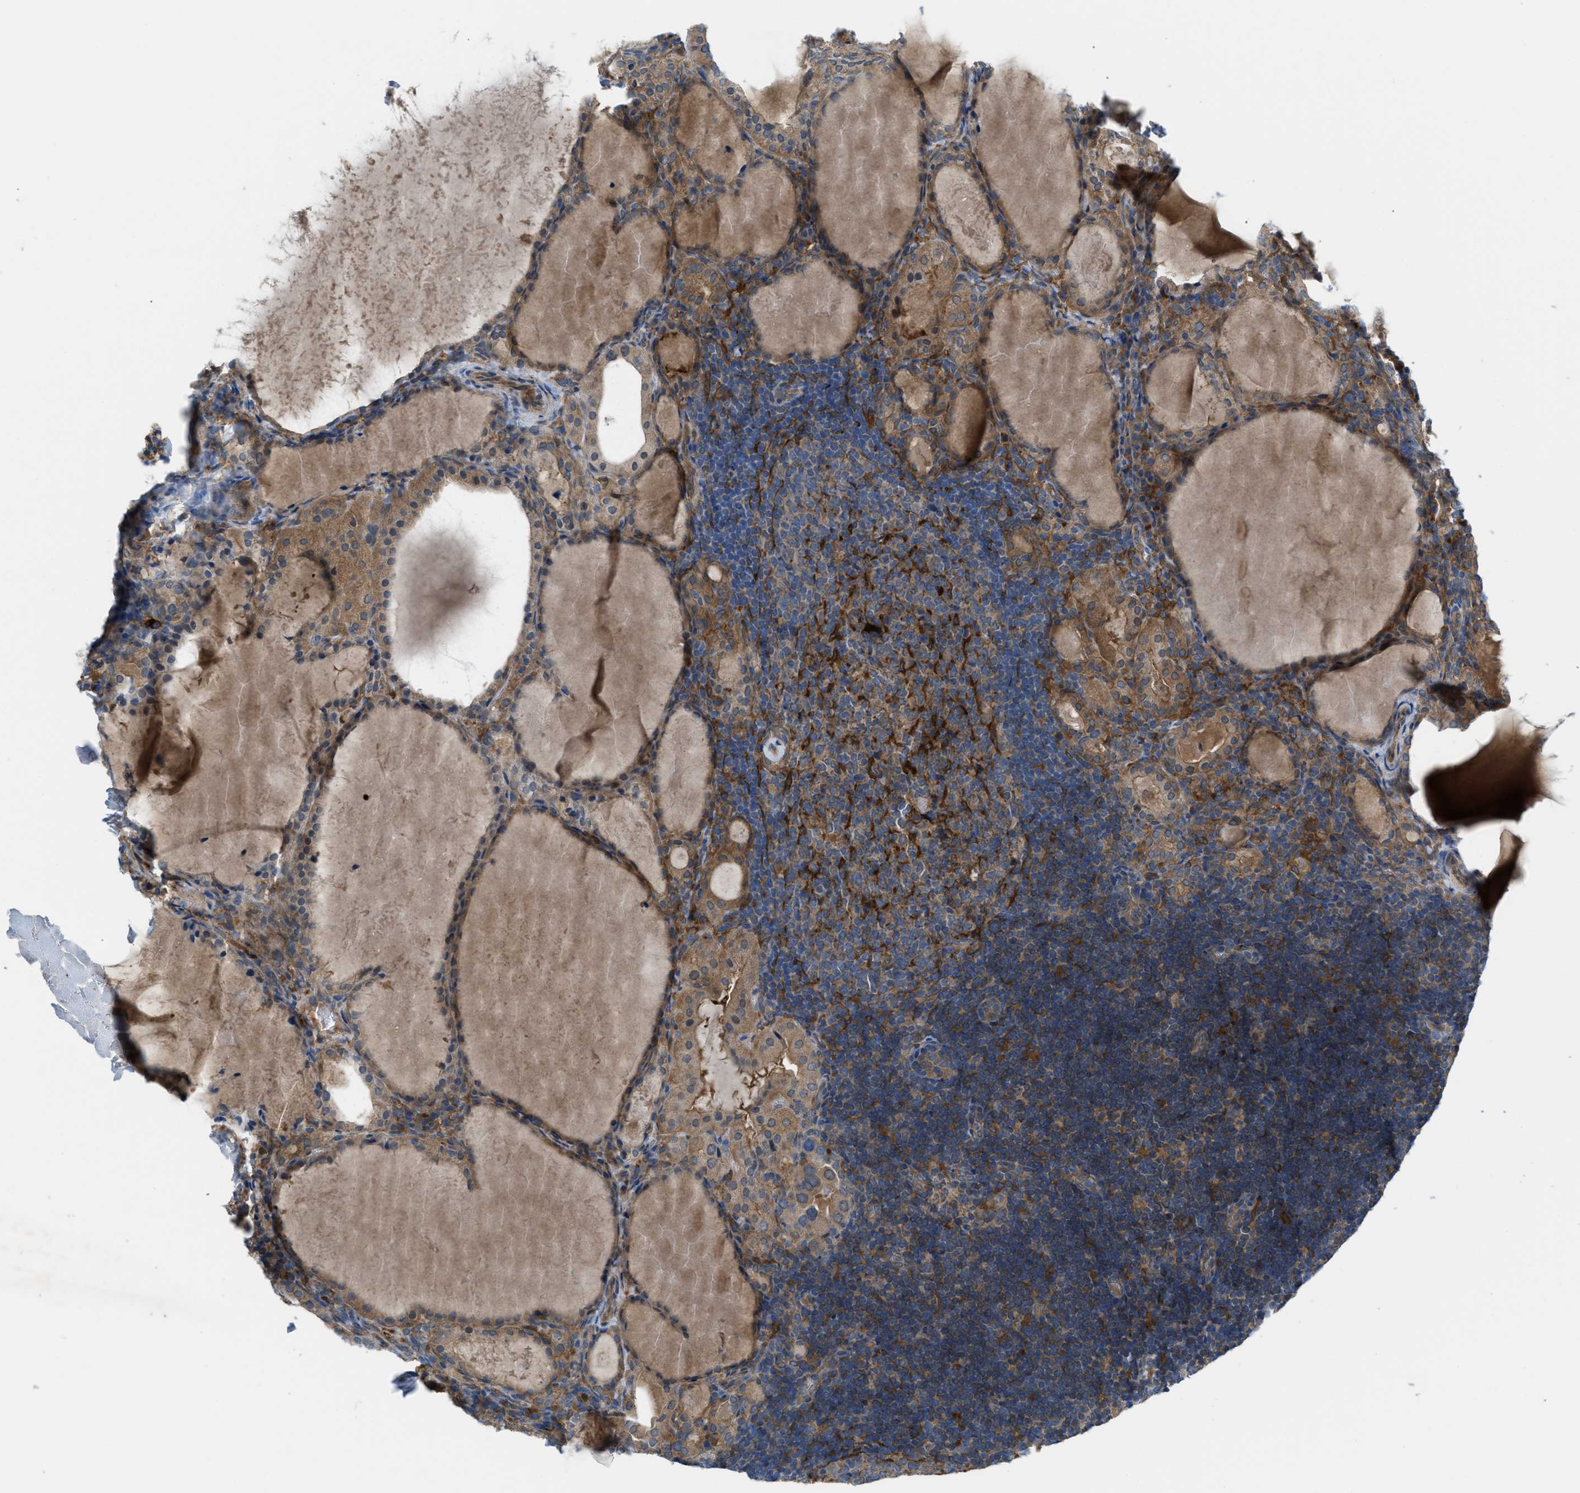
{"staining": {"intensity": "moderate", "quantity": ">75%", "location": "cytoplasmic/membranous"}, "tissue": "thyroid cancer", "cell_type": "Tumor cells", "image_type": "cancer", "snomed": [{"axis": "morphology", "description": "Papillary adenocarcinoma, NOS"}, {"axis": "topography", "description": "Thyroid gland"}], "caption": "Protein expression analysis of human thyroid cancer reveals moderate cytoplasmic/membranous expression in about >75% of tumor cells.", "gene": "BAZ2B", "patient": {"sex": "female", "age": 42}}